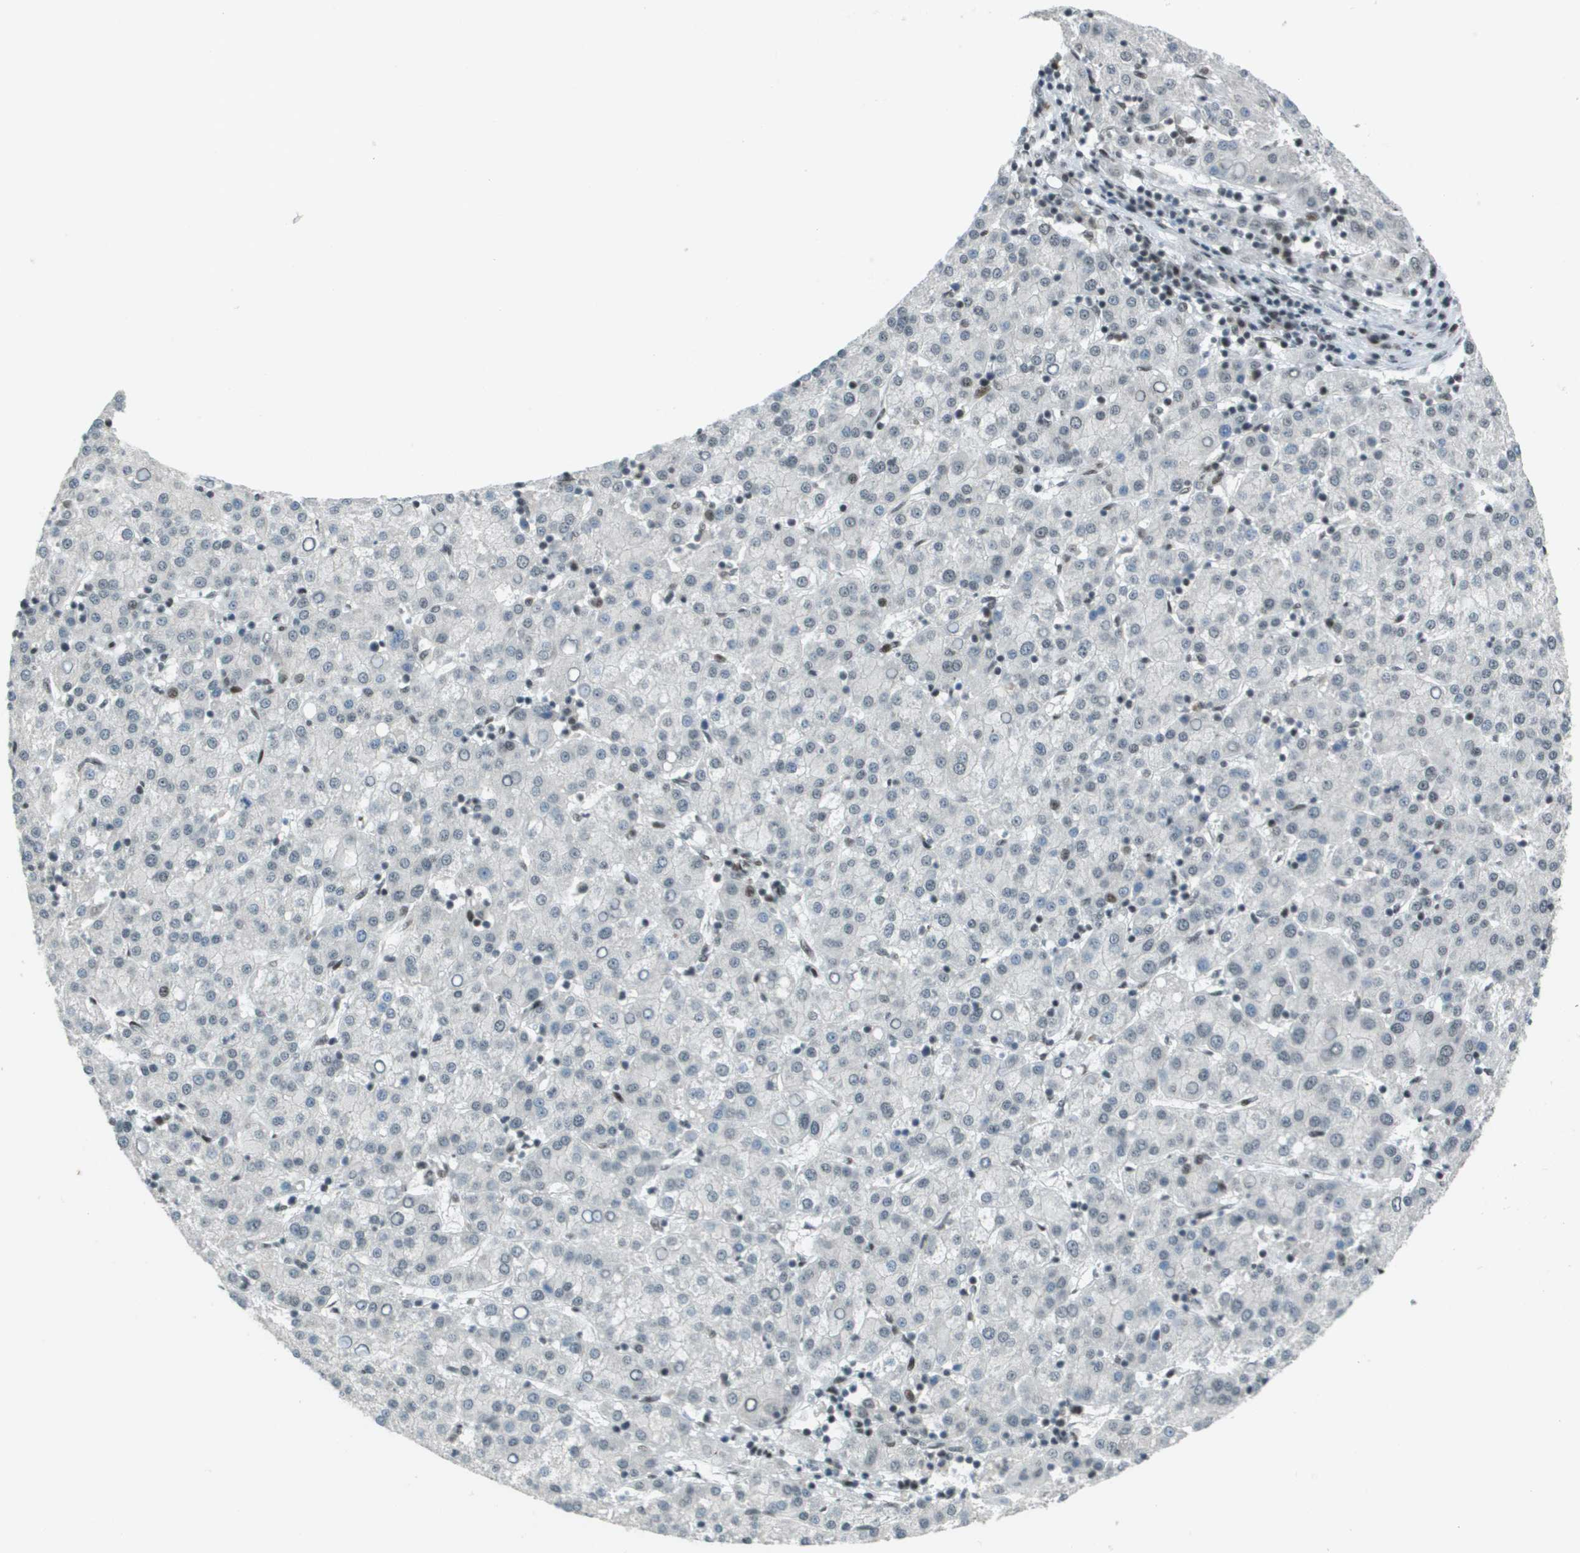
{"staining": {"intensity": "moderate", "quantity": "<25%", "location": "nuclear"}, "tissue": "liver cancer", "cell_type": "Tumor cells", "image_type": "cancer", "snomed": [{"axis": "morphology", "description": "Carcinoma, Hepatocellular, NOS"}, {"axis": "topography", "description": "Liver"}], "caption": "Immunohistochemistry (IHC) micrograph of human hepatocellular carcinoma (liver) stained for a protein (brown), which exhibits low levels of moderate nuclear expression in about <25% of tumor cells.", "gene": "IRF7", "patient": {"sex": "female", "age": 58}}